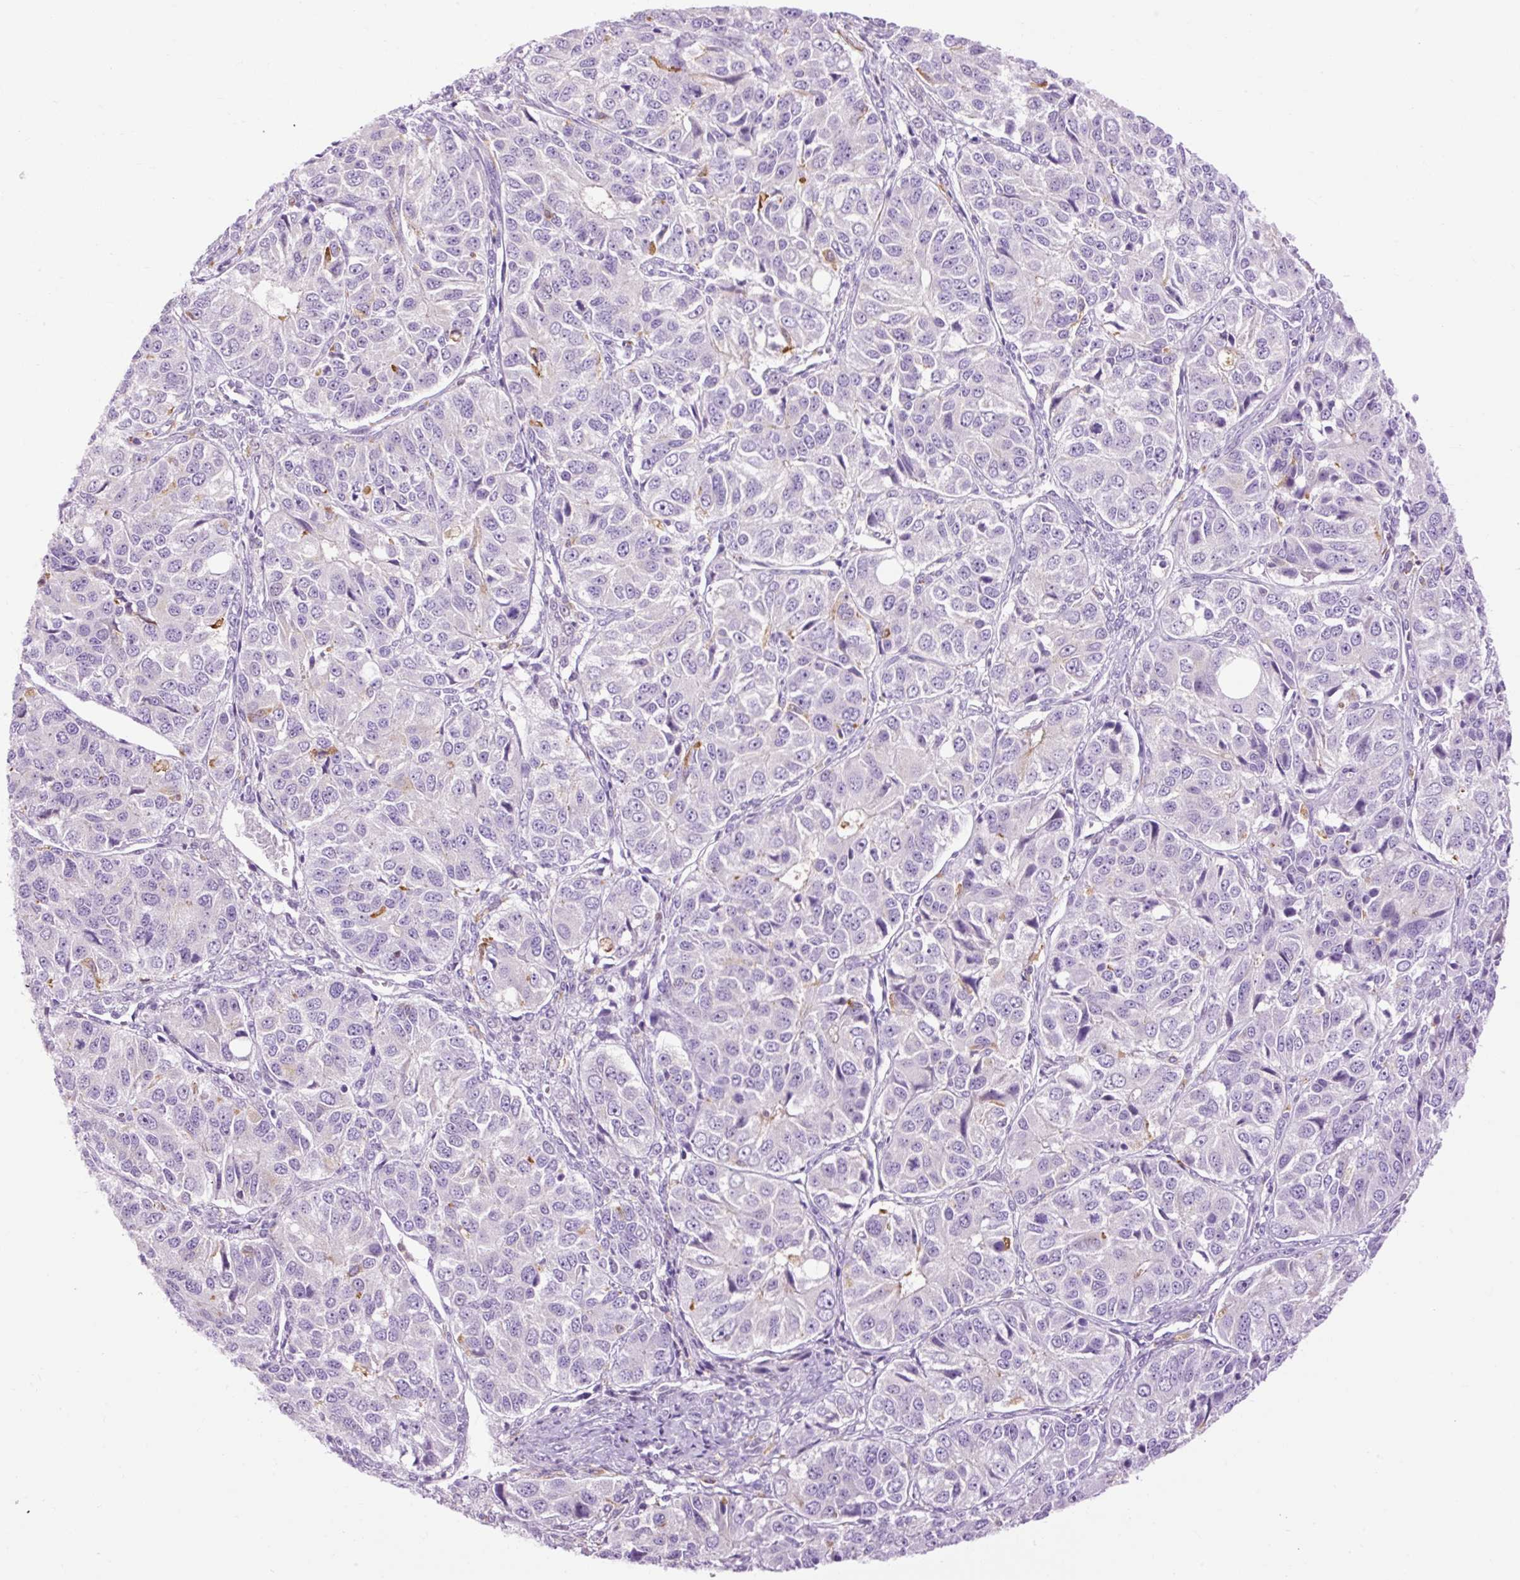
{"staining": {"intensity": "negative", "quantity": "none", "location": "none"}, "tissue": "ovarian cancer", "cell_type": "Tumor cells", "image_type": "cancer", "snomed": [{"axis": "morphology", "description": "Carcinoma, endometroid"}, {"axis": "topography", "description": "Ovary"}], "caption": "Tumor cells are negative for protein expression in human ovarian endometroid carcinoma.", "gene": "LY86", "patient": {"sex": "female", "age": 51}}